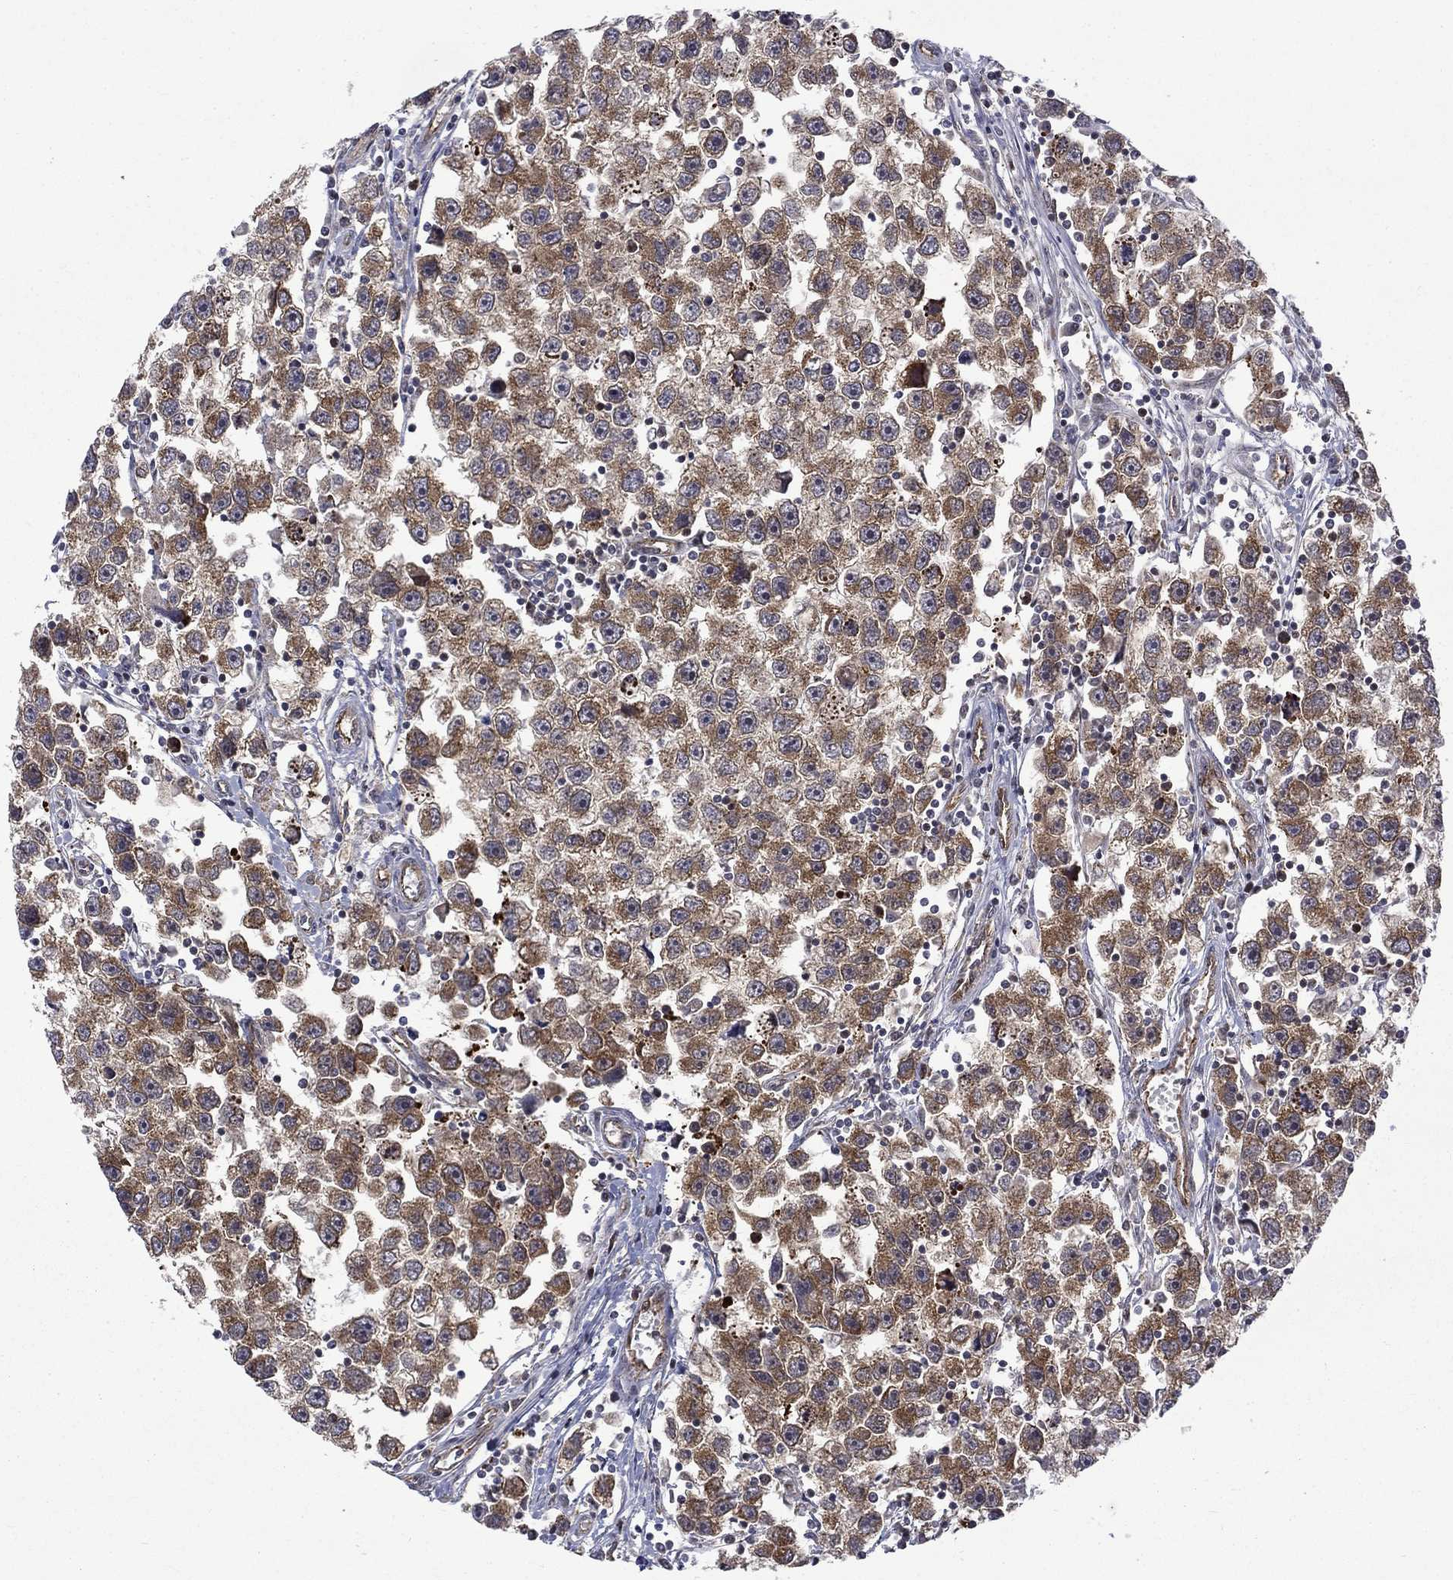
{"staining": {"intensity": "moderate", "quantity": "25%-75%", "location": "cytoplasmic/membranous"}, "tissue": "testis cancer", "cell_type": "Tumor cells", "image_type": "cancer", "snomed": [{"axis": "morphology", "description": "Seminoma, NOS"}, {"axis": "topography", "description": "Testis"}], "caption": "DAB (3,3'-diaminobenzidine) immunohistochemical staining of human testis cancer (seminoma) exhibits moderate cytoplasmic/membranous protein staining in about 25%-75% of tumor cells. Immunohistochemistry stains the protein of interest in brown and the nuclei are stained blue.", "gene": "KPNA3", "patient": {"sex": "male", "age": 30}}